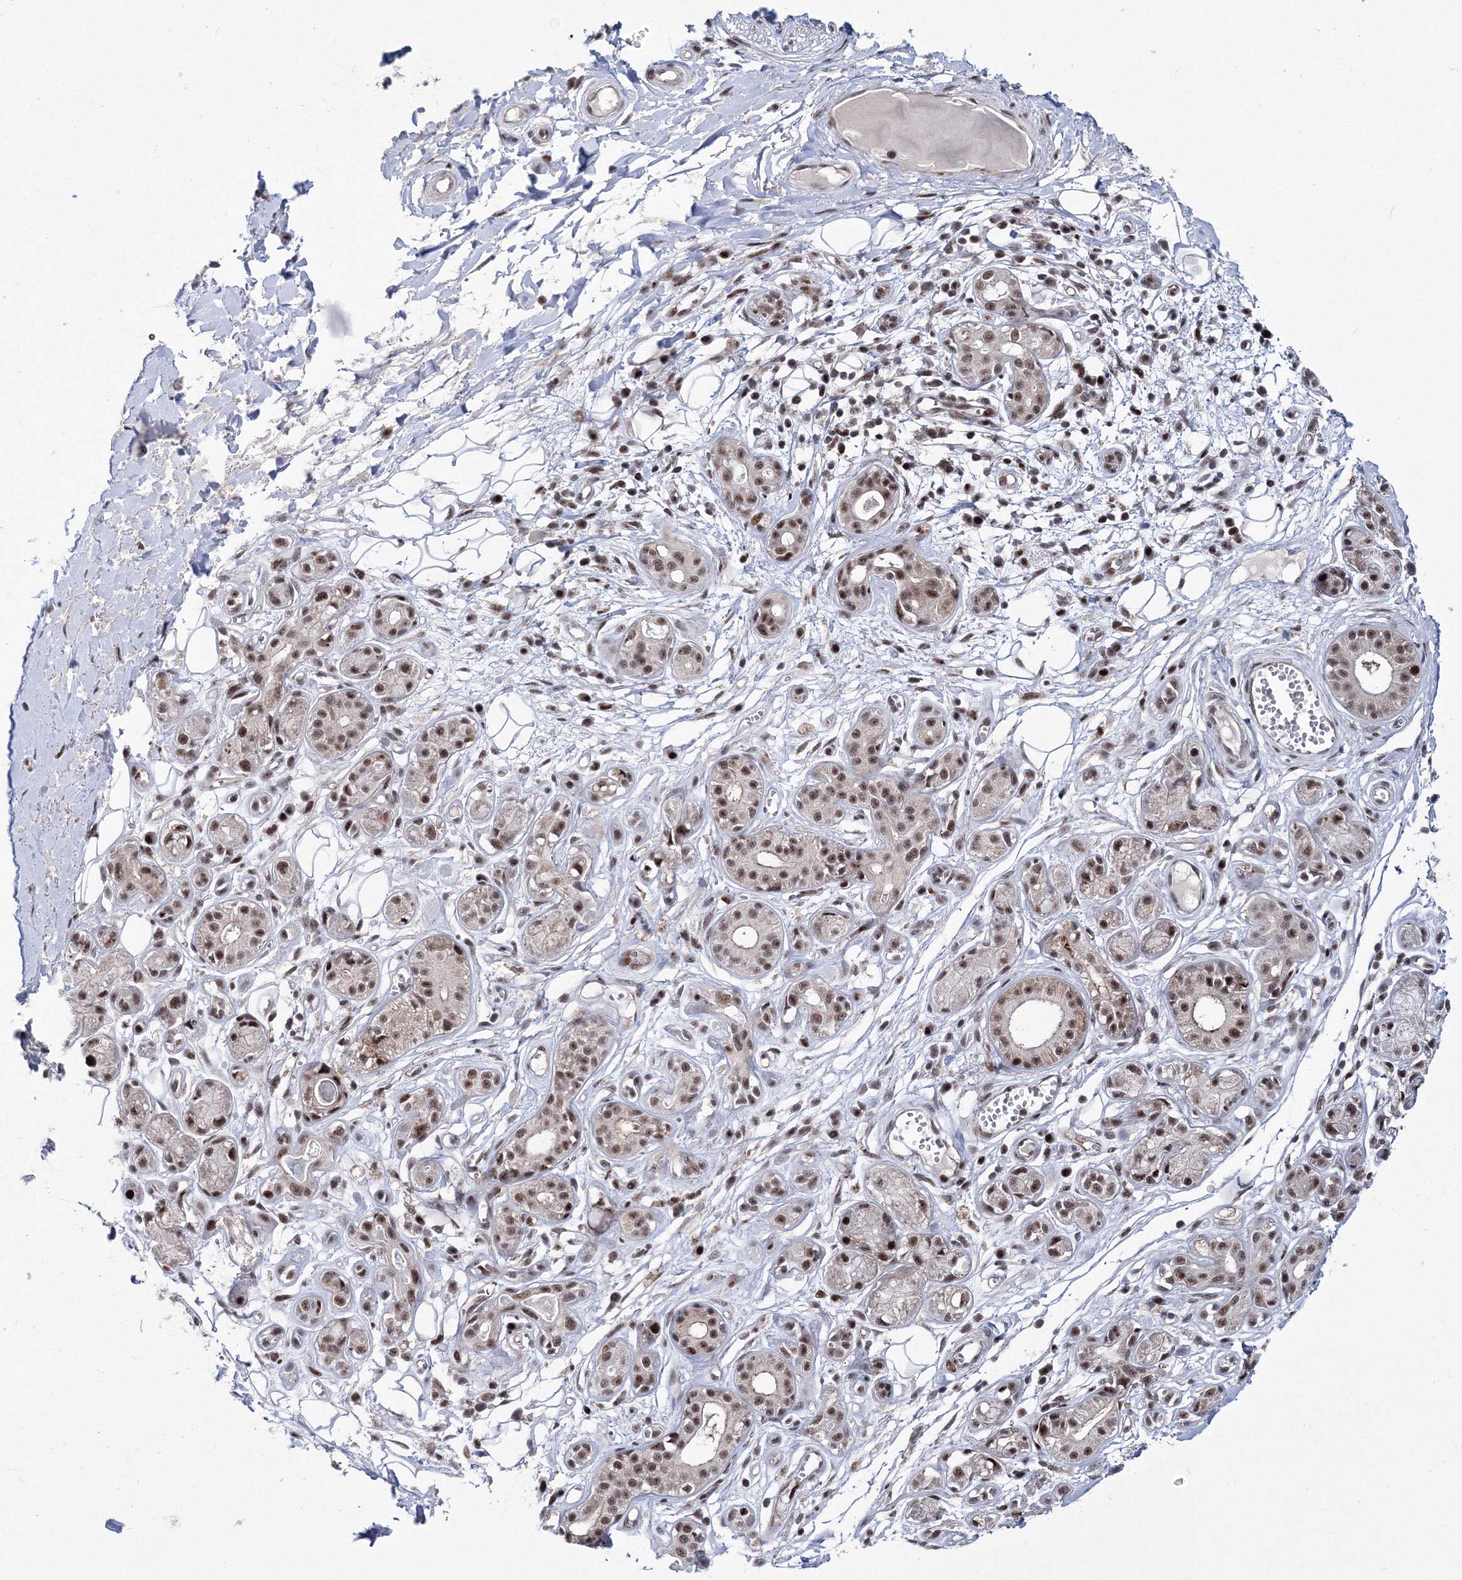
{"staining": {"intensity": "moderate", "quantity": ">75%", "location": "nuclear"}, "tissue": "adipose tissue", "cell_type": "Adipocytes", "image_type": "normal", "snomed": [{"axis": "morphology", "description": "Normal tissue, NOS"}, {"axis": "morphology", "description": "Inflammation, NOS"}, {"axis": "topography", "description": "Salivary gland"}, {"axis": "topography", "description": "Peripheral nerve tissue"}], "caption": "This histopathology image displays immunohistochemistry (IHC) staining of normal adipose tissue, with medium moderate nuclear staining in about >75% of adipocytes.", "gene": "TATDN2", "patient": {"sex": "female", "age": 75}}